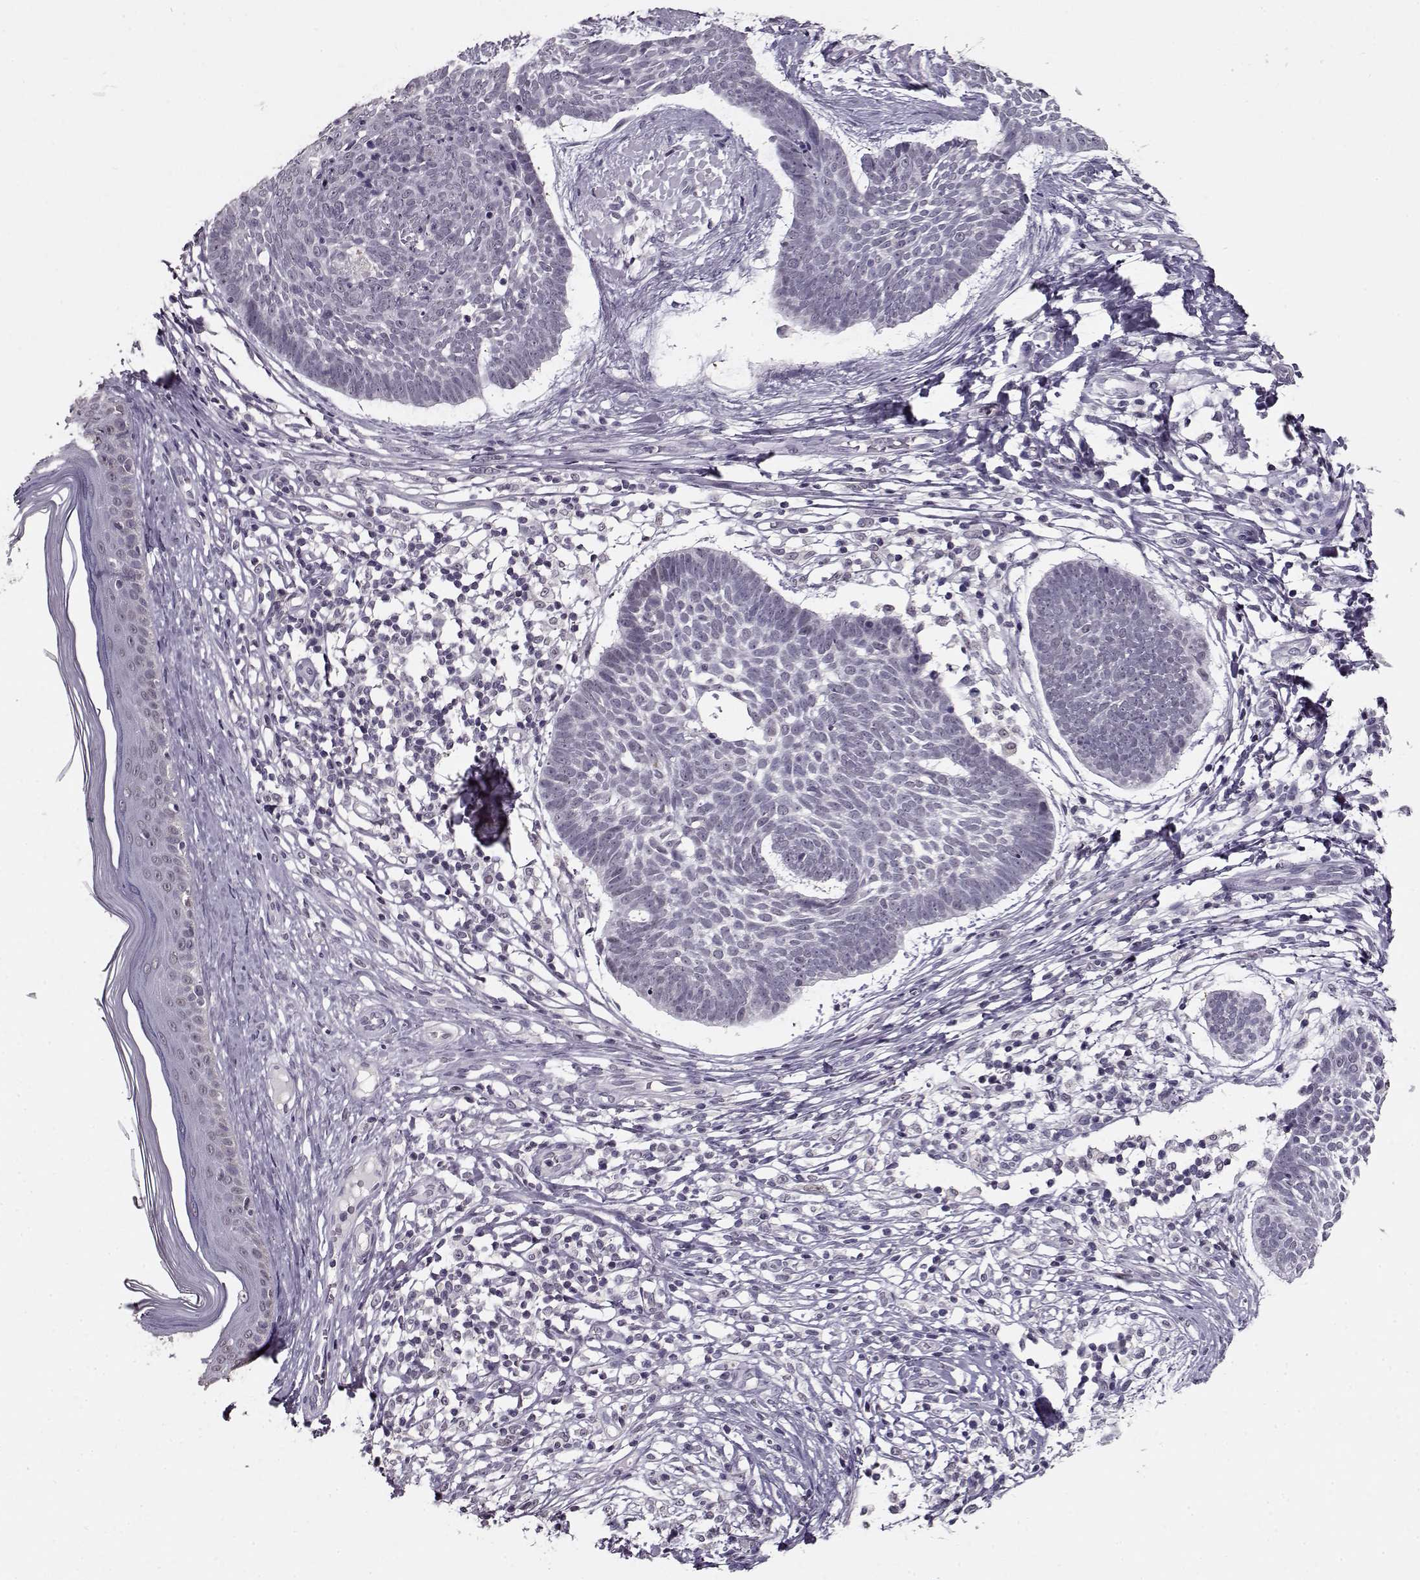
{"staining": {"intensity": "negative", "quantity": "none", "location": "none"}, "tissue": "skin cancer", "cell_type": "Tumor cells", "image_type": "cancer", "snomed": [{"axis": "morphology", "description": "Basal cell carcinoma"}, {"axis": "topography", "description": "Skin"}], "caption": "The micrograph displays no staining of tumor cells in skin basal cell carcinoma.", "gene": "RP1L1", "patient": {"sex": "male", "age": 85}}